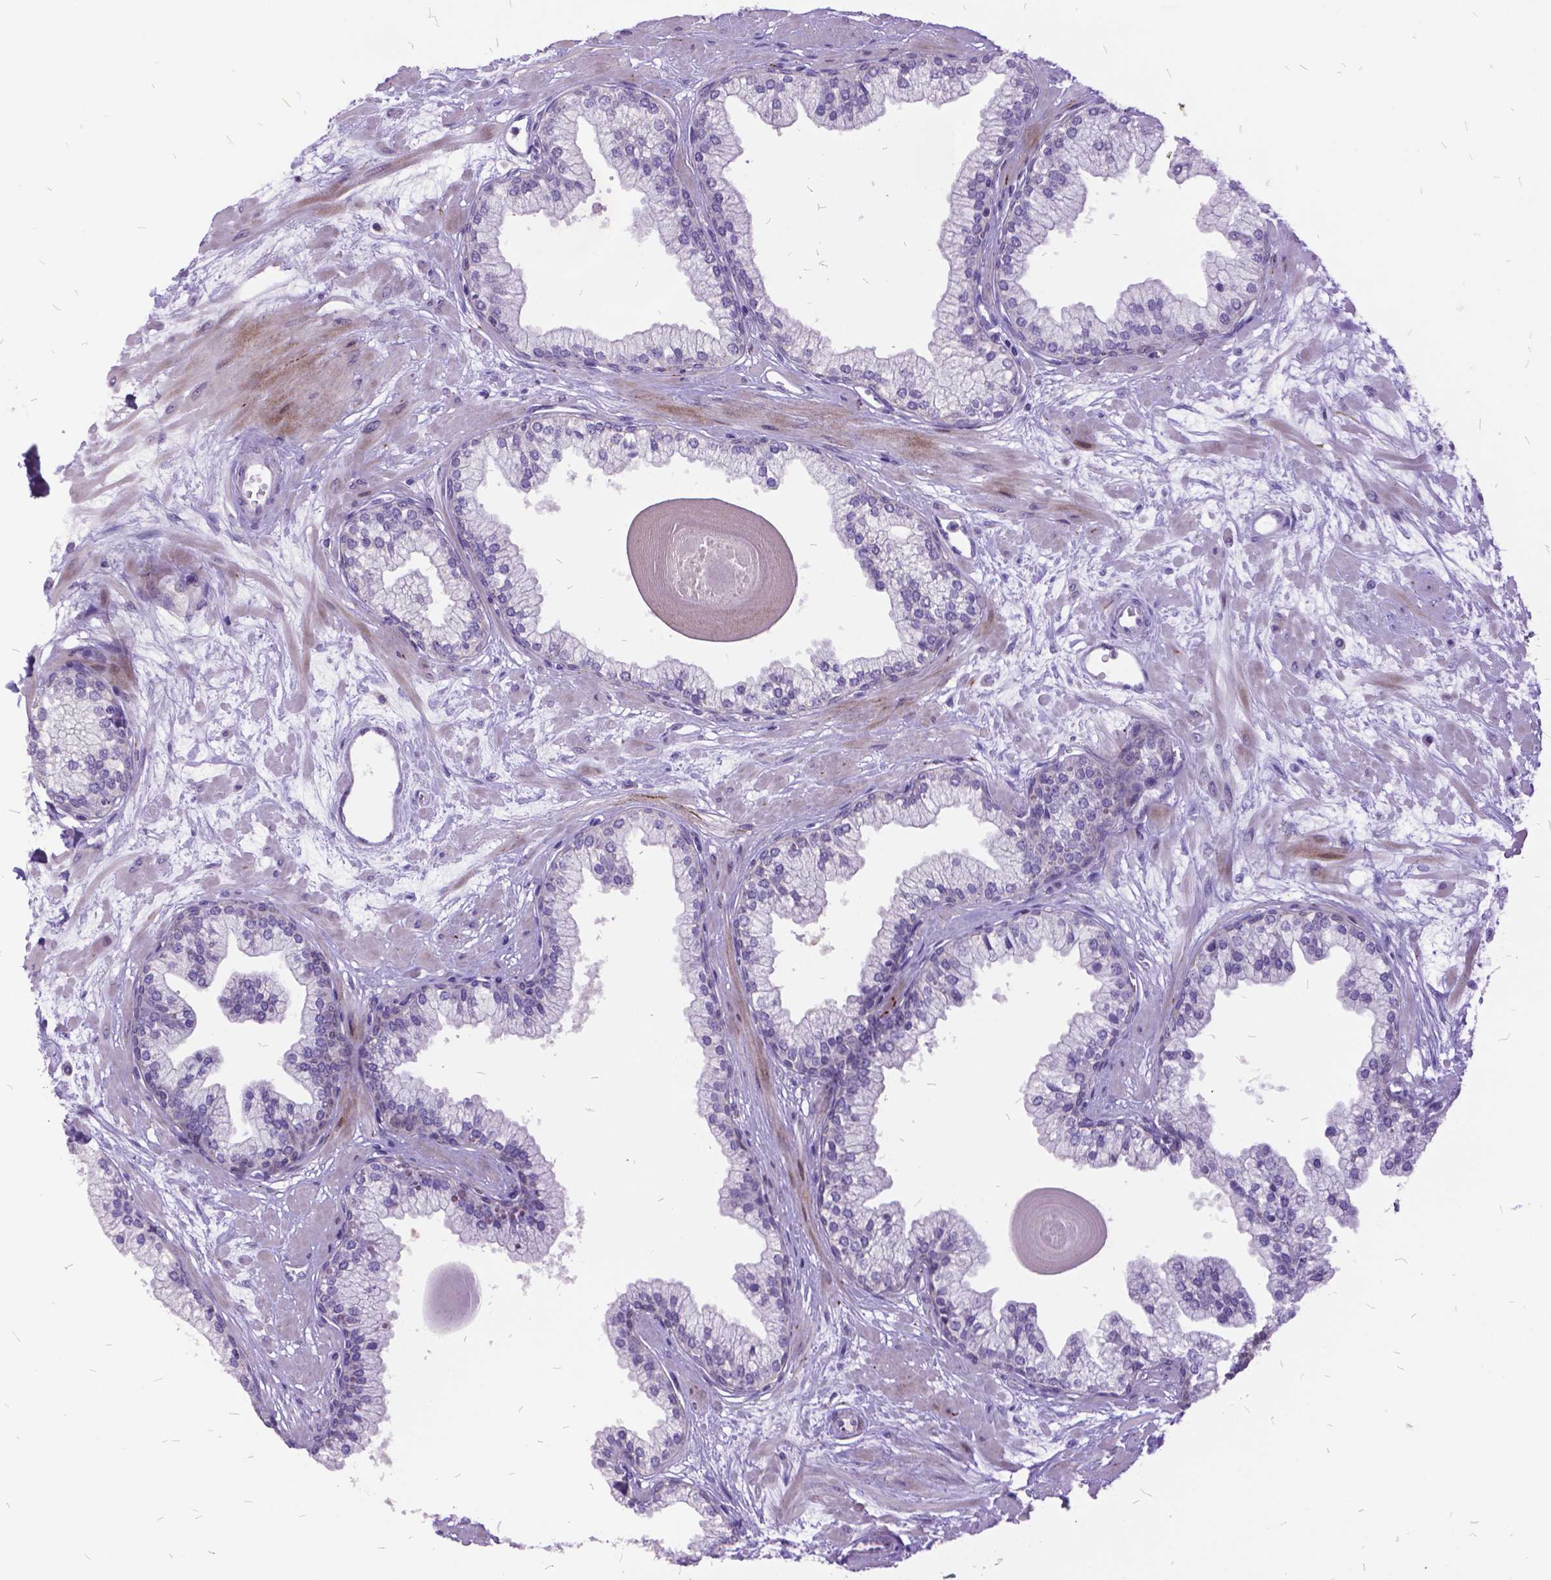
{"staining": {"intensity": "negative", "quantity": "none", "location": "none"}, "tissue": "prostate", "cell_type": "Glandular cells", "image_type": "normal", "snomed": [{"axis": "morphology", "description": "Normal tissue, NOS"}, {"axis": "topography", "description": "Prostate"}, {"axis": "topography", "description": "Peripheral nerve tissue"}], "caption": "DAB (3,3'-diaminobenzidine) immunohistochemical staining of normal human prostate displays no significant positivity in glandular cells. The staining is performed using DAB brown chromogen with nuclei counter-stained in using hematoxylin.", "gene": "ITGB6", "patient": {"sex": "male", "age": 61}}